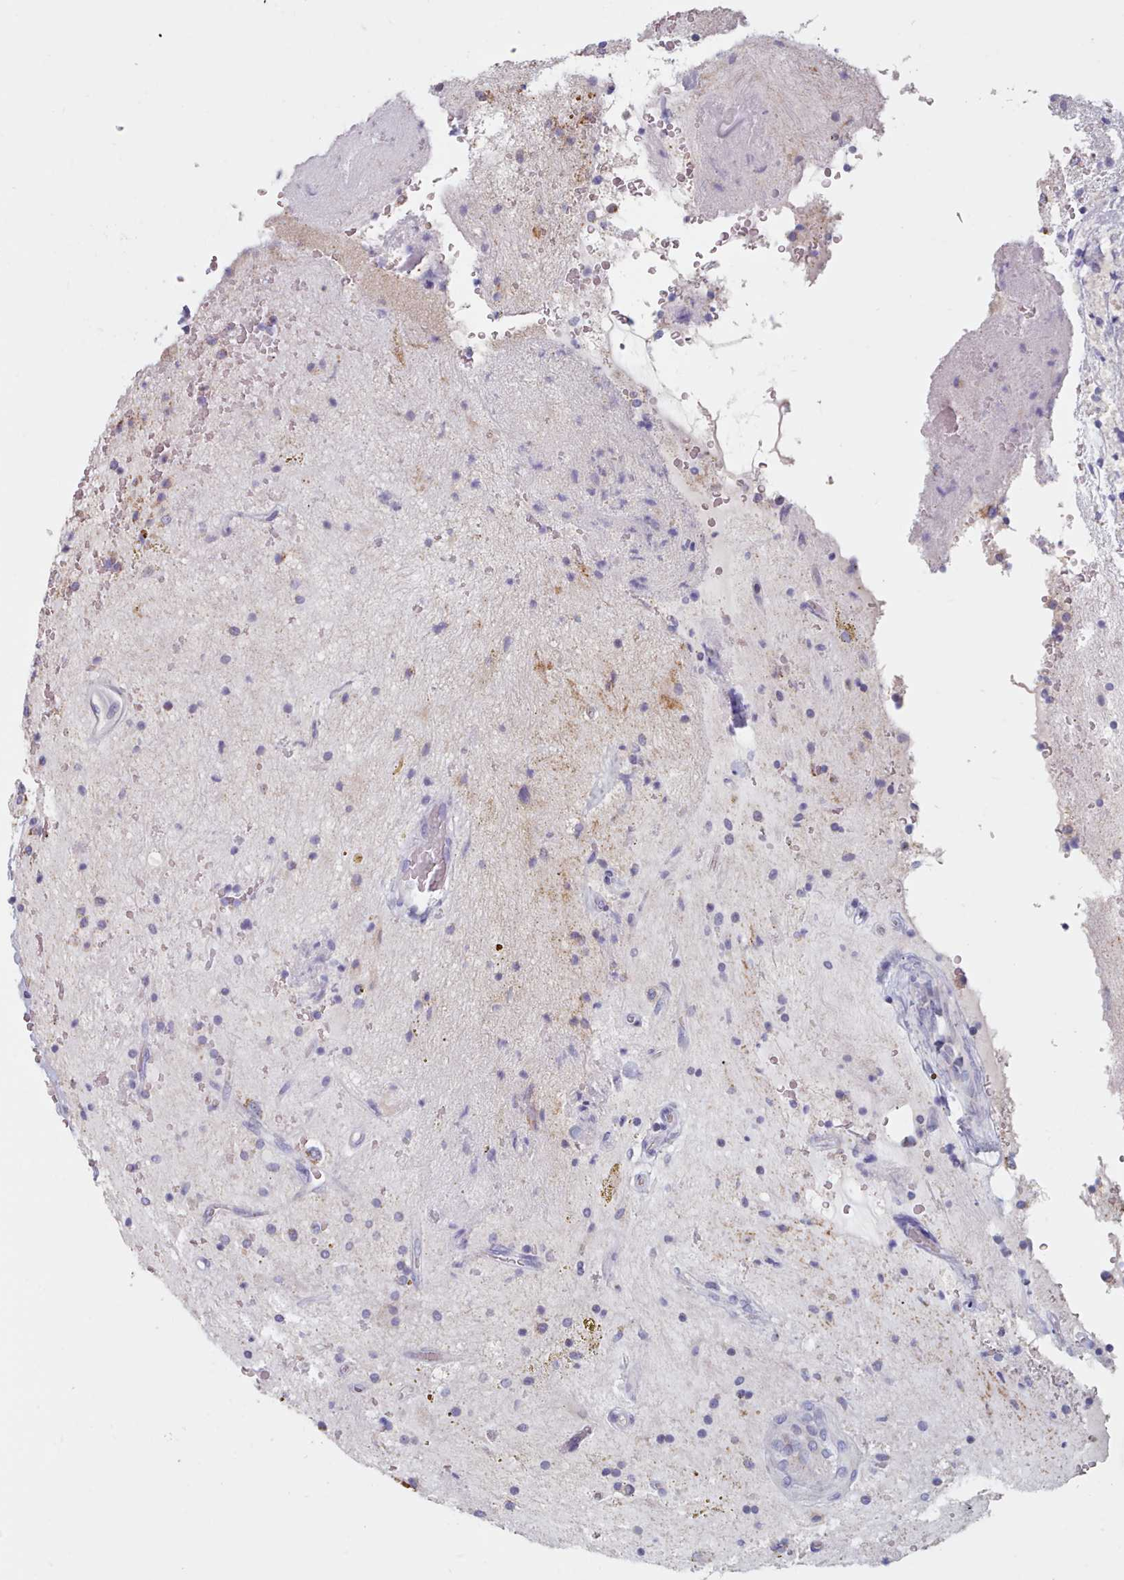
{"staining": {"intensity": "negative", "quantity": "none", "location": "none"}, "tissue": "glioma", "cell_type": "Tumor cells", "image_type": "cancer", "snomed": [{"axis": "morphology", "description": "Glioma, malignant, High grade"}, {"axis": "topography", "description": "Brain"}], "caption": "Immunohistochemical staining of human malignant high-grade glioma shows no significant staining in tumor cells.", "gene": "HAO1", "patient": {"sex": "male", "age": 34}}